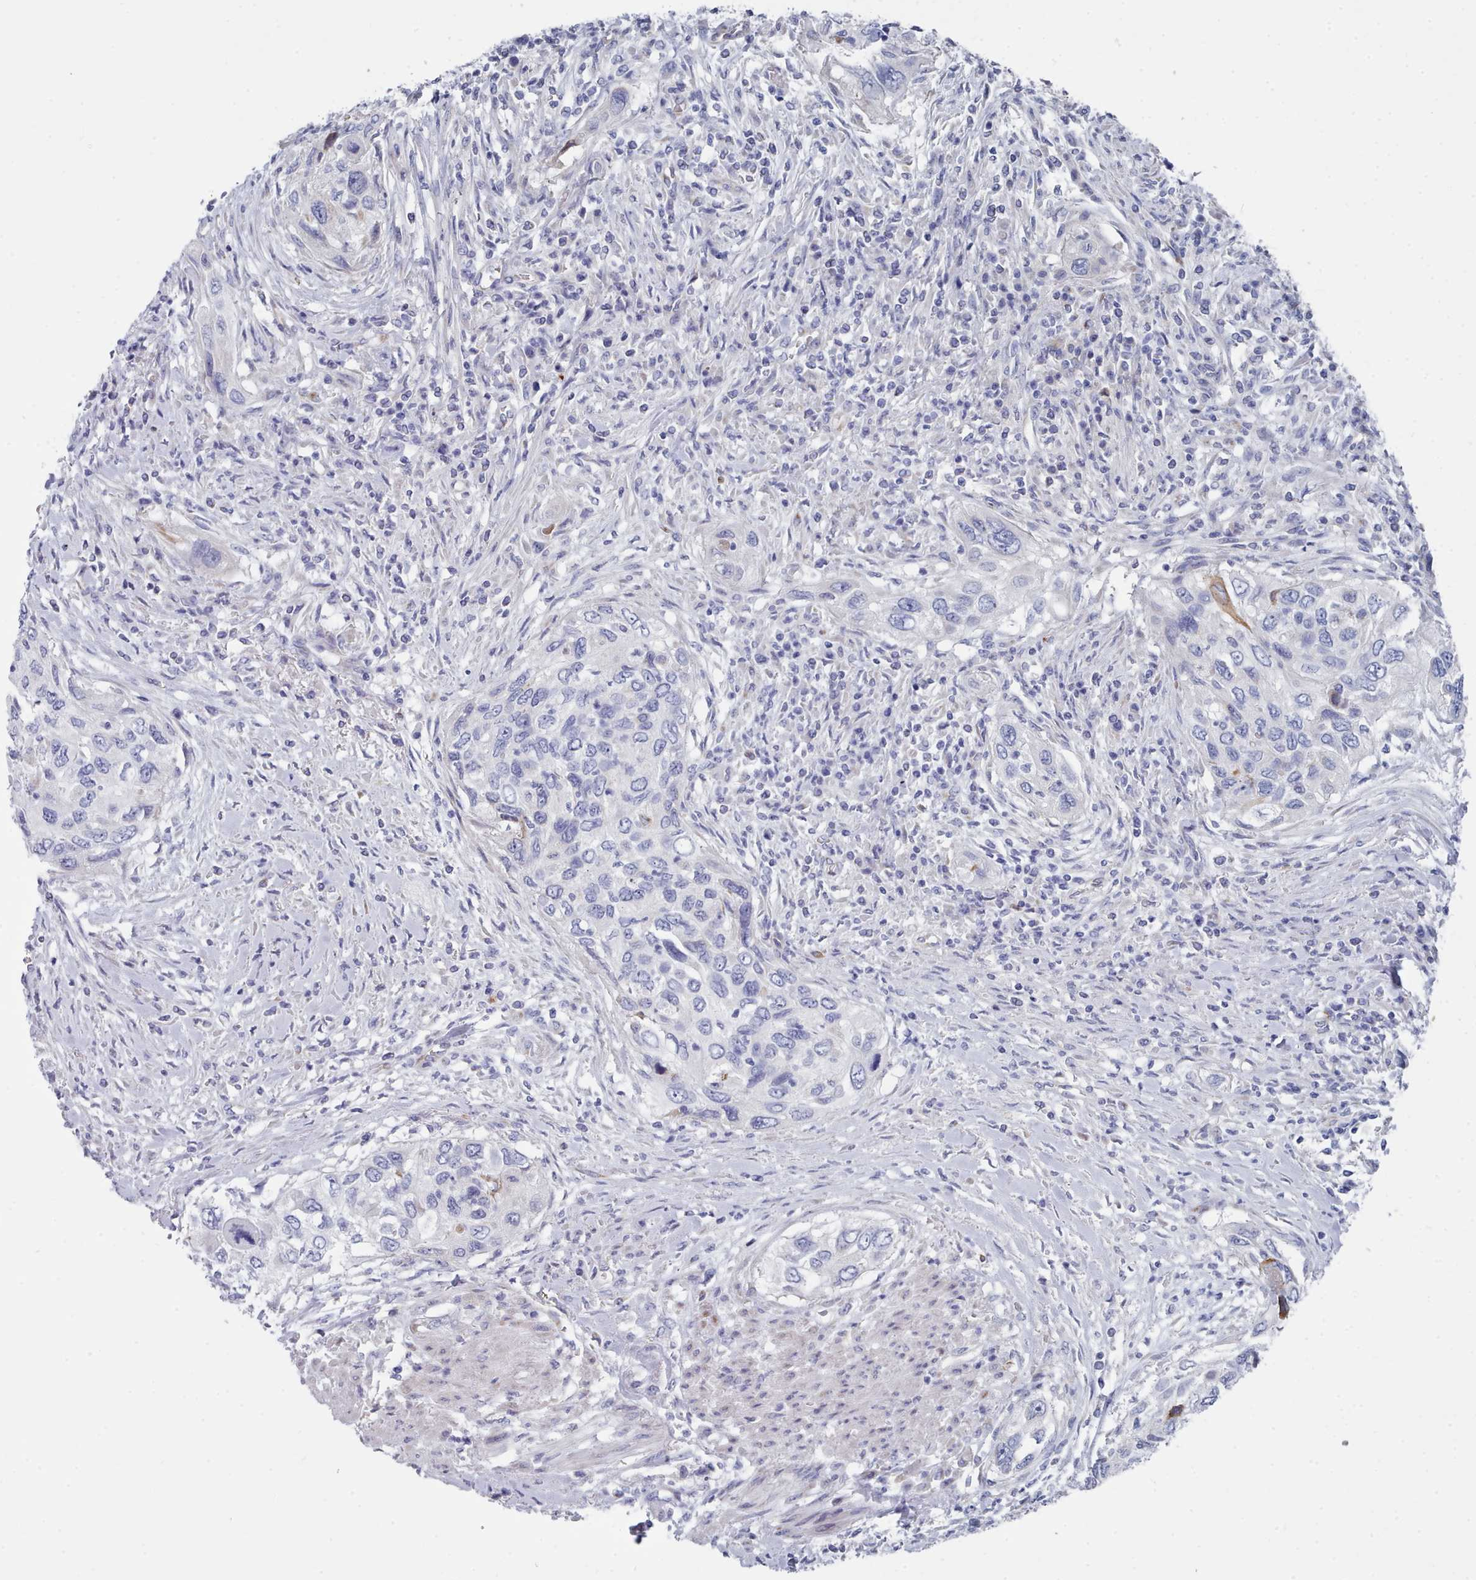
{"staining": {"intensity": "strong", "quantity": "<25%", "location": "cytoplasmic/membranous"}, "tissue": "urothelial cancer", "cell_type": "Tumor cells", "image_type": "cancer", "snomed": [{"axis": "morphology", "description": "Urothelial carcinoma, High grade"}, {"axis": "topography", "description": "Urinary bladder"}], "caption": "Approximately <25% of tumor cells in human high-grade urothelial carcinoma demonstrate strong cytoplasmic/membranous protein expression as visualized by brown immunohistochemical staining.", "gene": "PDE4C", "patient": {"sex": "female", "age": 60}}